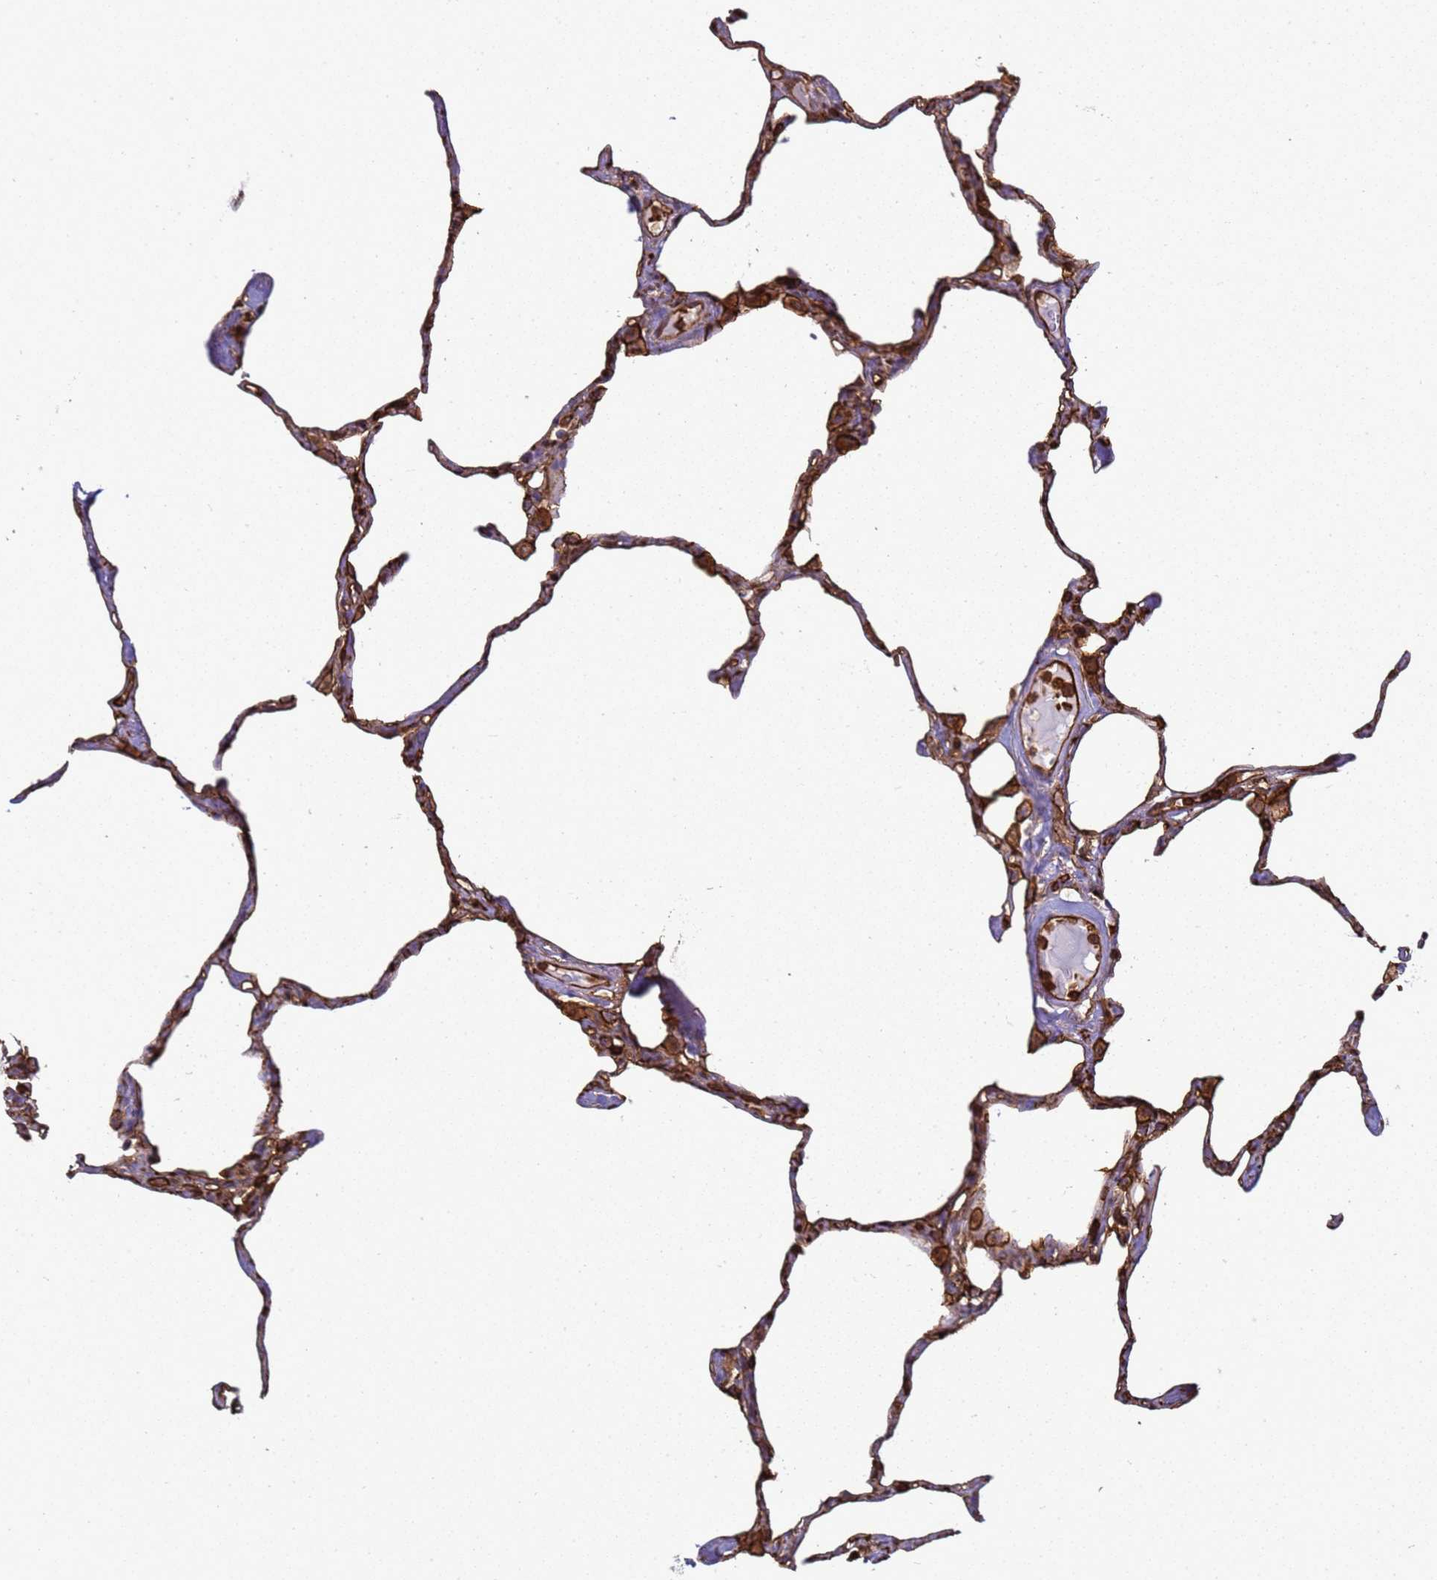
{"staining": {"intensity": "moderate", "quantity": ">75%", "location": "cytoplasmic/membranous"}, "tissue": "lung", "cell_type": "Alveolar cells", "image_type": "normal", "snomed": [{"axis": "morphology", "description": "Normal tissue, NOS"}, {"axis": "topography", "description": "Lung"}], "caption": "Immunohistochemical staining of benign lung shows moderate cytoplasmic/membranous protein staining in about >75% of alveolar cells.", "gene": "ZBTB8OS", "patient": {"sex": "male", "age": 65}}